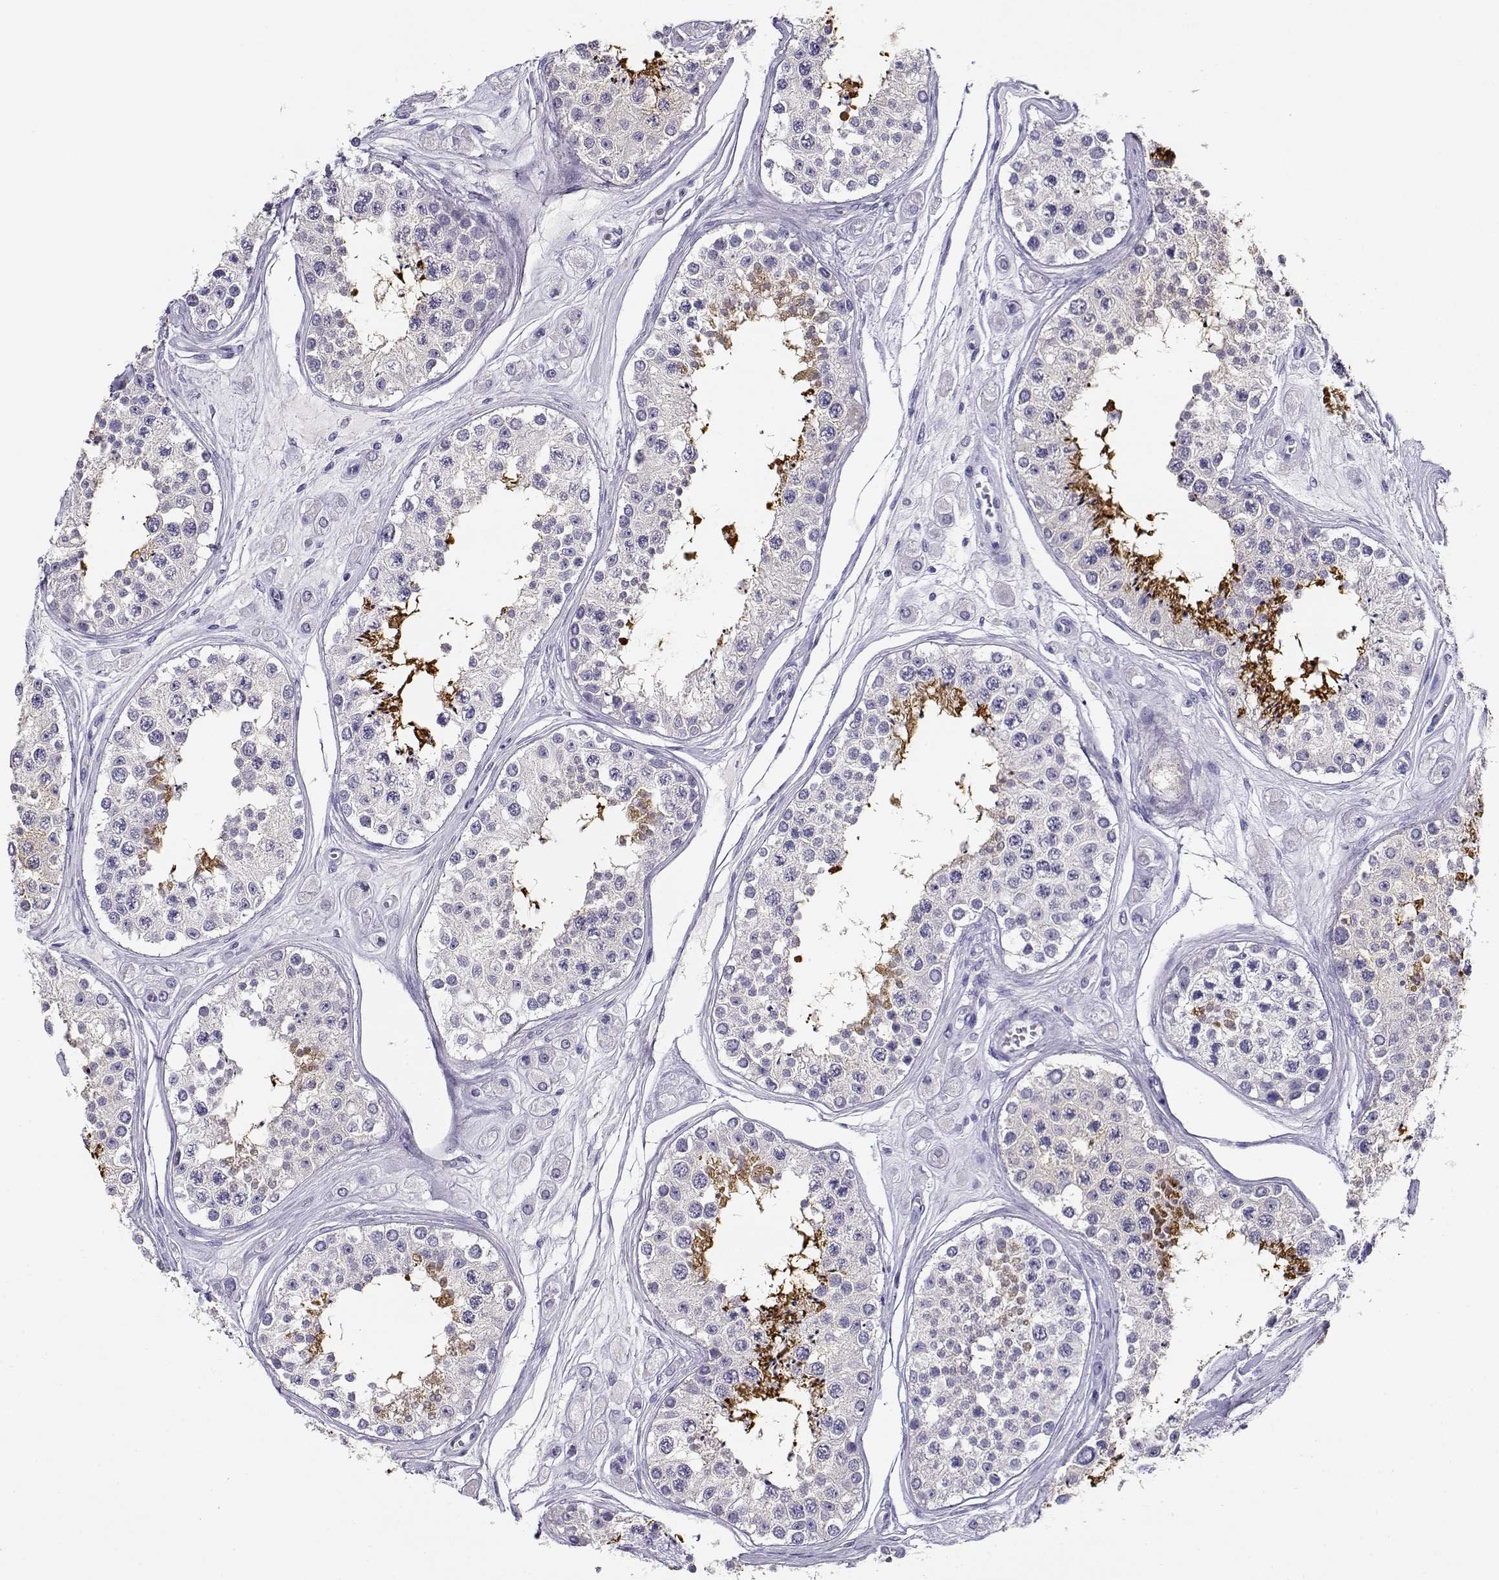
{"staining": {"intensity": "strong", "quantity": "<25%", "location": "cytoplasmic/membranous"}, "tissue": "testis", "cell_type": "Cells in seminiferous ducts", "image_type": "normal", "snomed": [{"axis": "morphology", "description": "Normal tissue, NOS"}, {"axis": "topography", "description": "Testis"}], "caption": "Immunohistochemical staining of unremarkable testis reveals medium levels of strong cytoplasmic/membranous staining in about <25% of cells in seminiferous ducts.", "gene": "CABS1", "patient": {"sex": "male", "age": 25}}